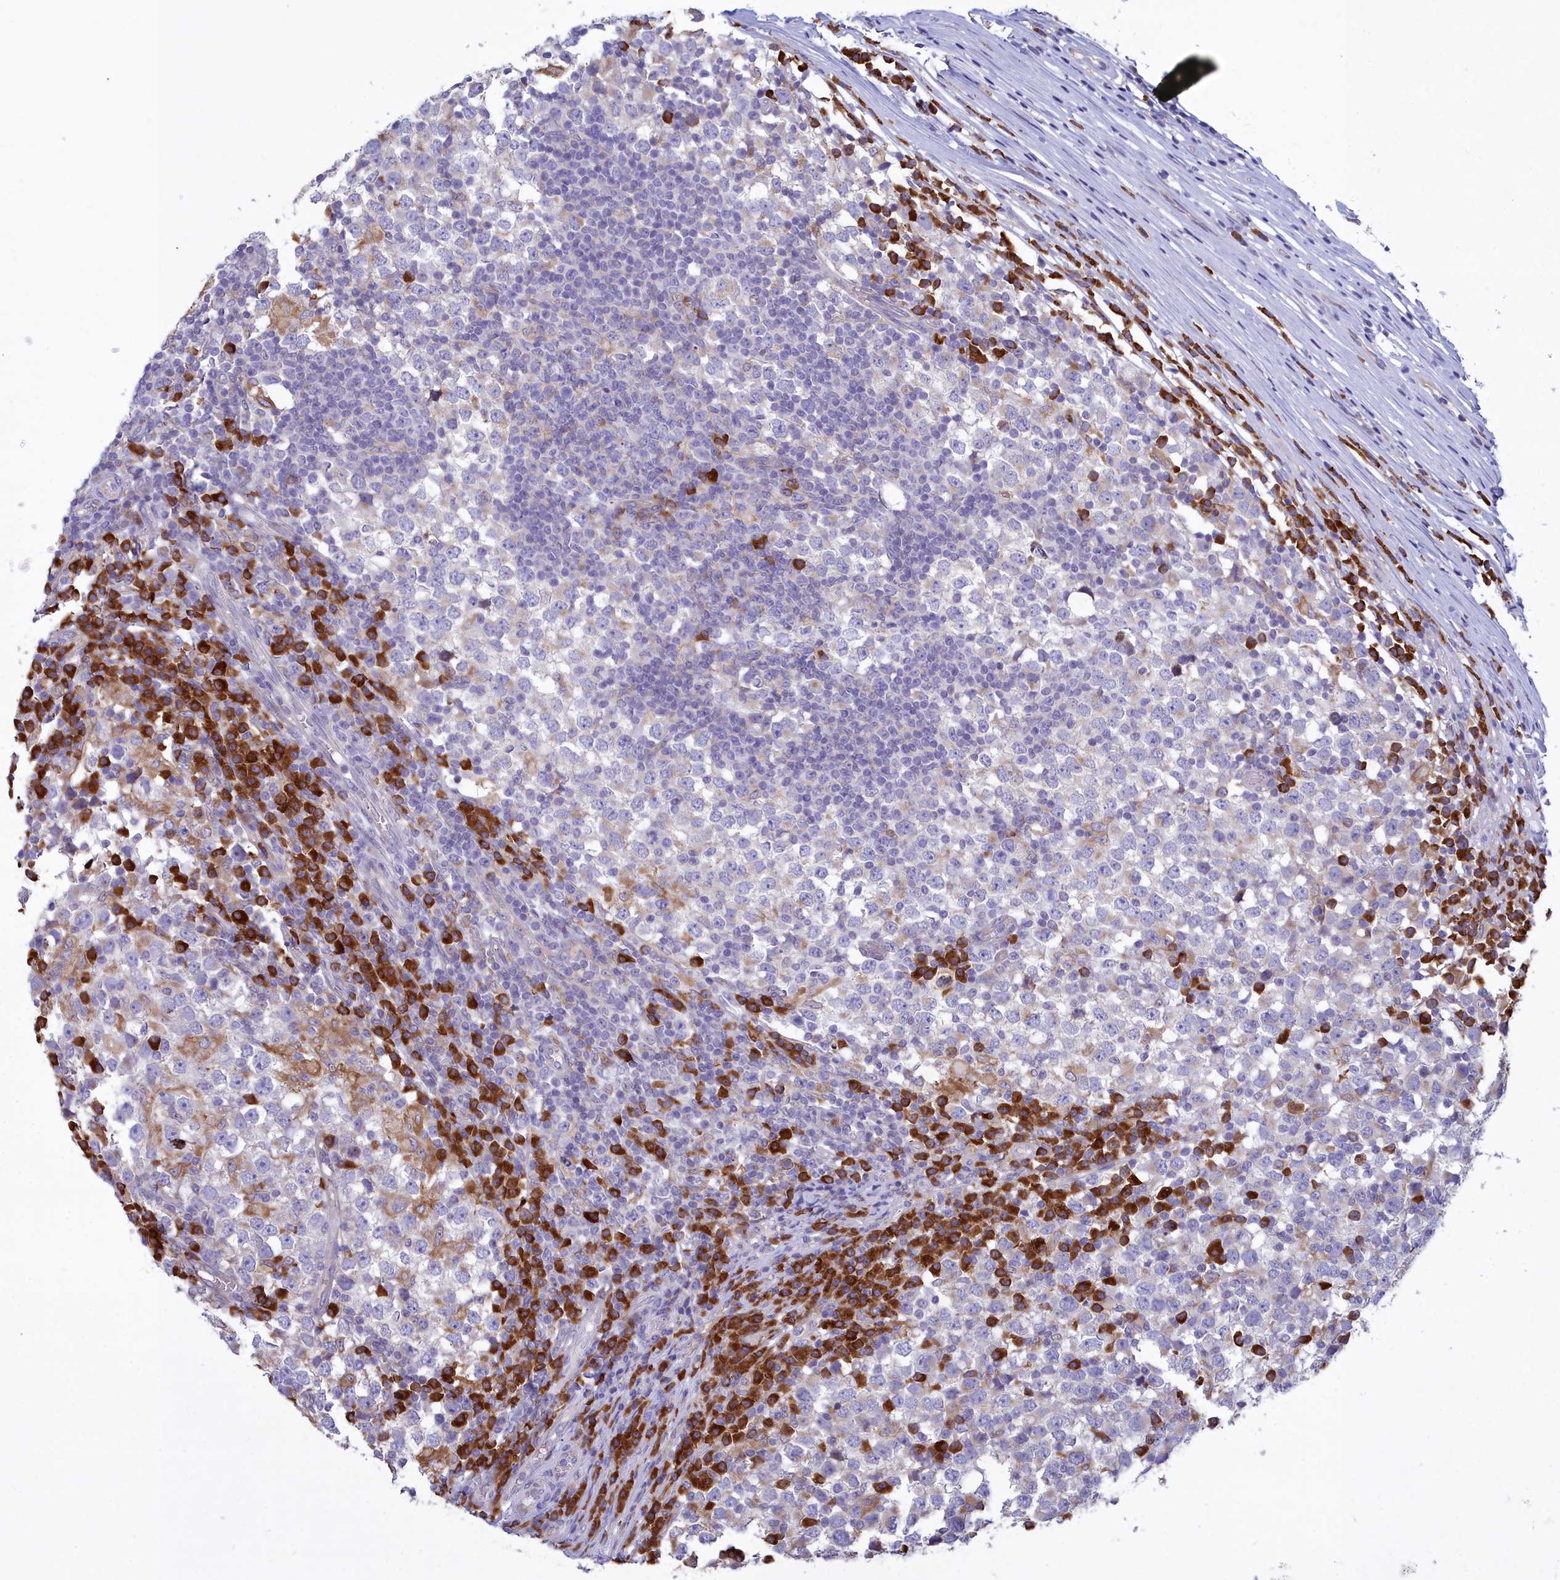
{"staining": {"intensity": "weak", "quantity": "<25%", "location": "cytoplasmic/membranous"}, "tissue": "testis cancer", "cell_type": "Tumor cells", "image_type": "cancer", "snomed": [{"axis": "morphology", "description": "Seminoma, NOS"}, {"axis": "topography", "description": "Testis"}], "caption": "Protein analysis of testis seminoma reveals no significant expression in tumor cells.", "gene": "HM13", "patient": {"sex": "male", "age": 65}}